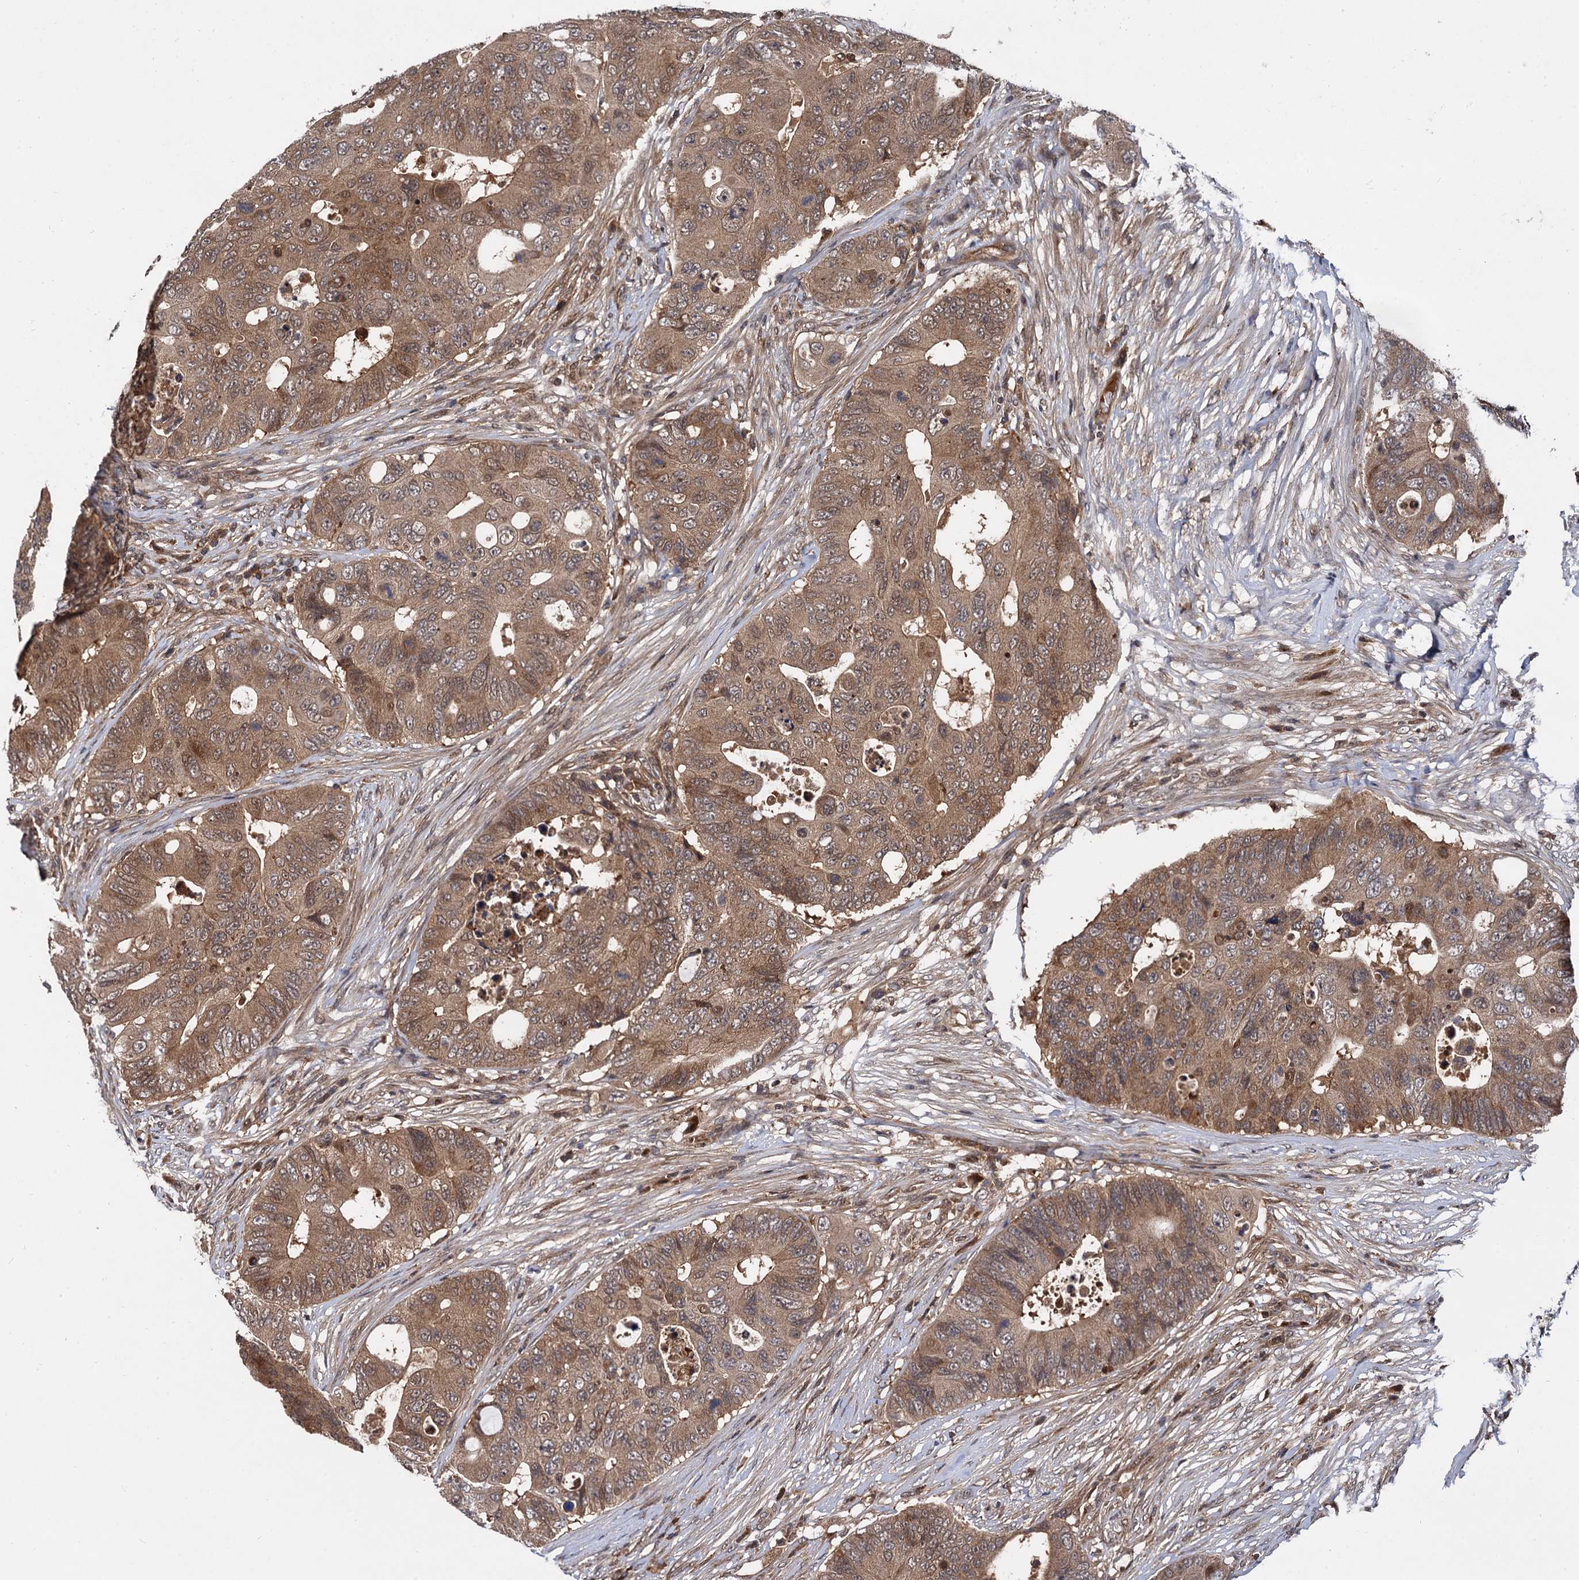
{"staining": {"intensity": "moderate", "quantity": ">75%", "location": "cytoplasmic/membranous"}, "tissue": "colorectal cancer", "cell_type": "Tumor cells", "image_type": "cancer", "snomed": [{"axis": "morphology", "description": "Adenocarcinoma, NOS"}, {"axis": "topography", "description": "Colon"}], "caption": "An image of colorectal cancer (adenocarcinoma) stained for a protein reveals moderate cytoplasmic/membranous brown staining in tumor cells.", "gene": "SELENOP", "patient": {"sex": "male", "age": 71}}